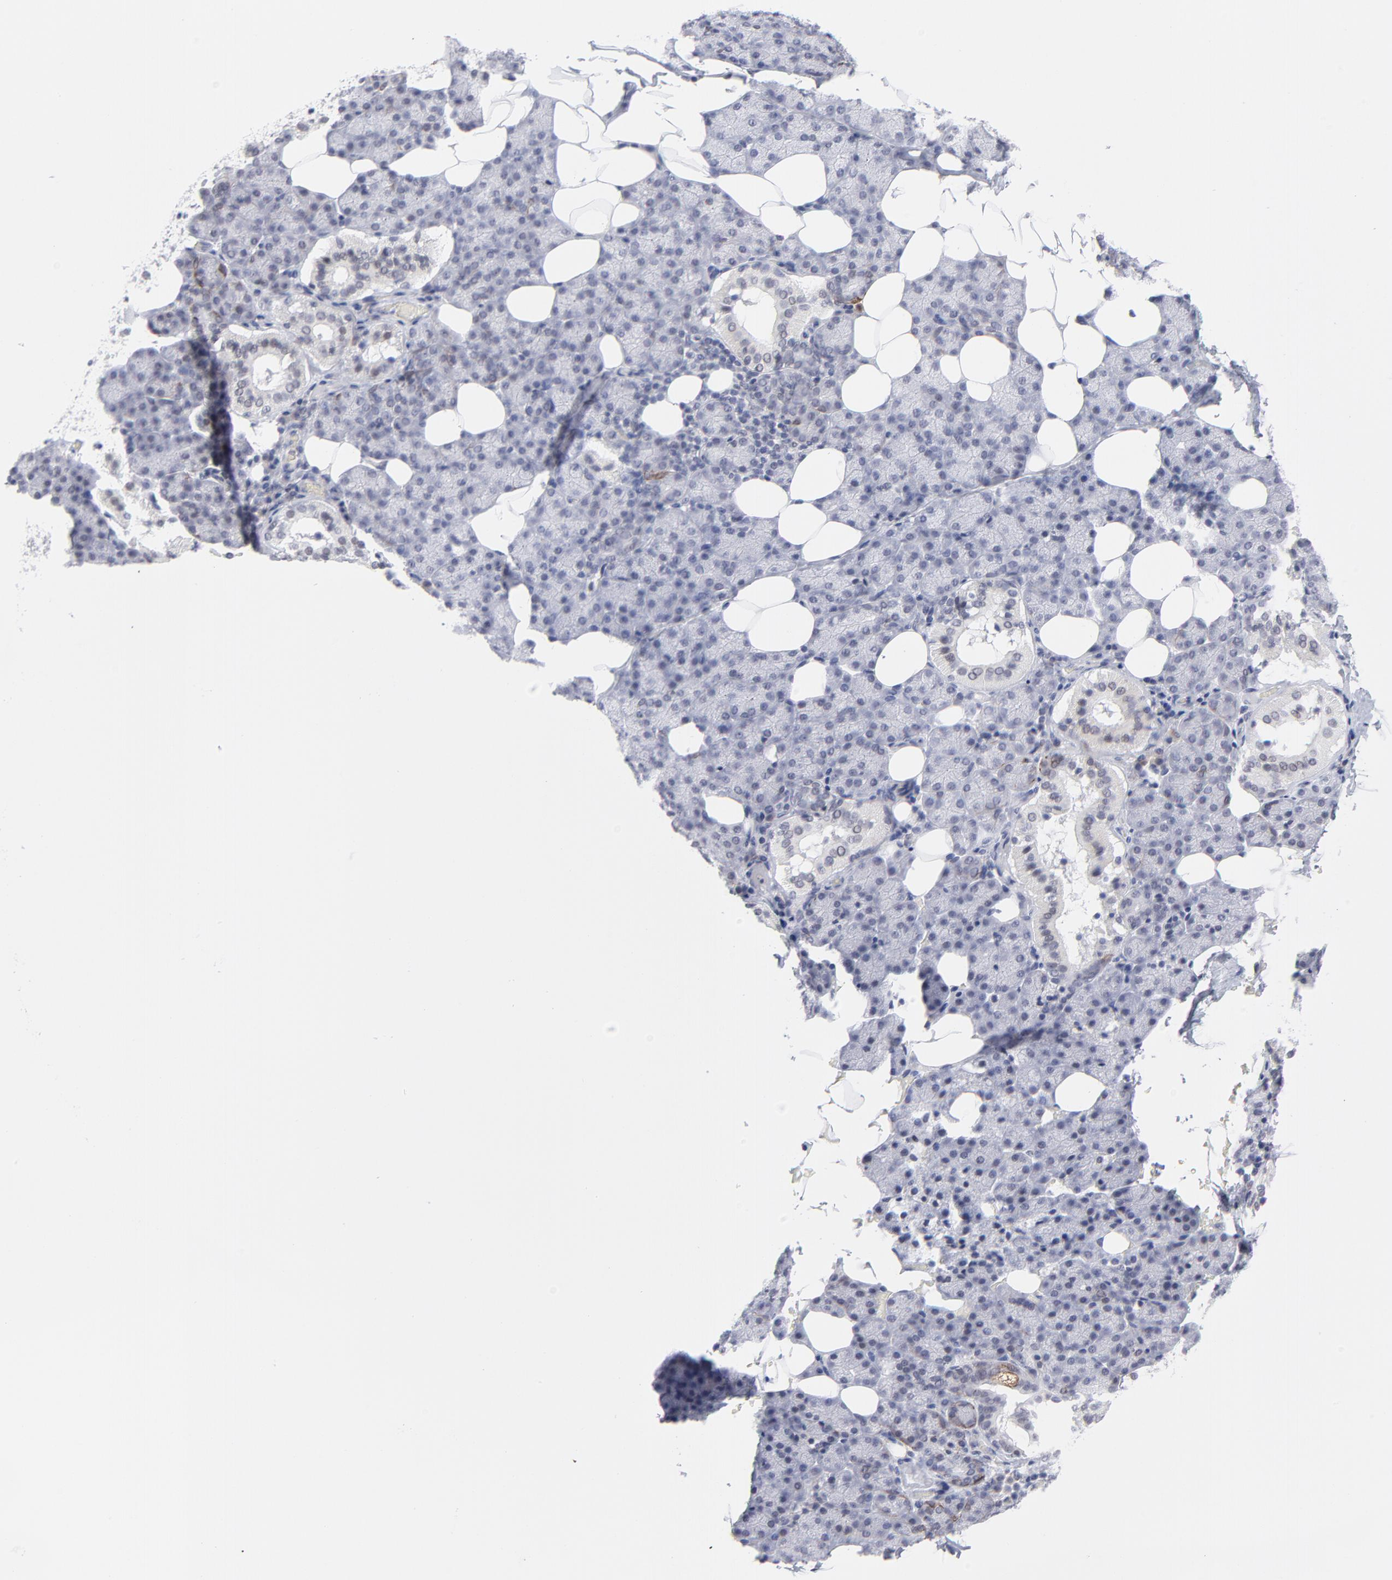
{"staining": {"intensity": "moderate", "quantity": "<25%", "location": "cytoplasmic/membranous"}, "tissue": "salivary gland", "cell_type": "Glandular cells", "image_type": "normal", "snomed": [{"axis": "morphology", "description": "Normal tissue, NOS"}, {"axis": "topography", "description": "Lymph node"}, {"axis": "topography", "description": "Salivary gland"}], "caption": "Moderate cytoplasmic/membranous protein staining is seen in approximately <25% of glandular cells in salivary gland. The staining is performed using DAB brown chromogen to label protein expression. The nuclei are counter-stained blue using hematoxylin.", "gene": "CCR2", "patient": {"sex": "male", "age": 8}}